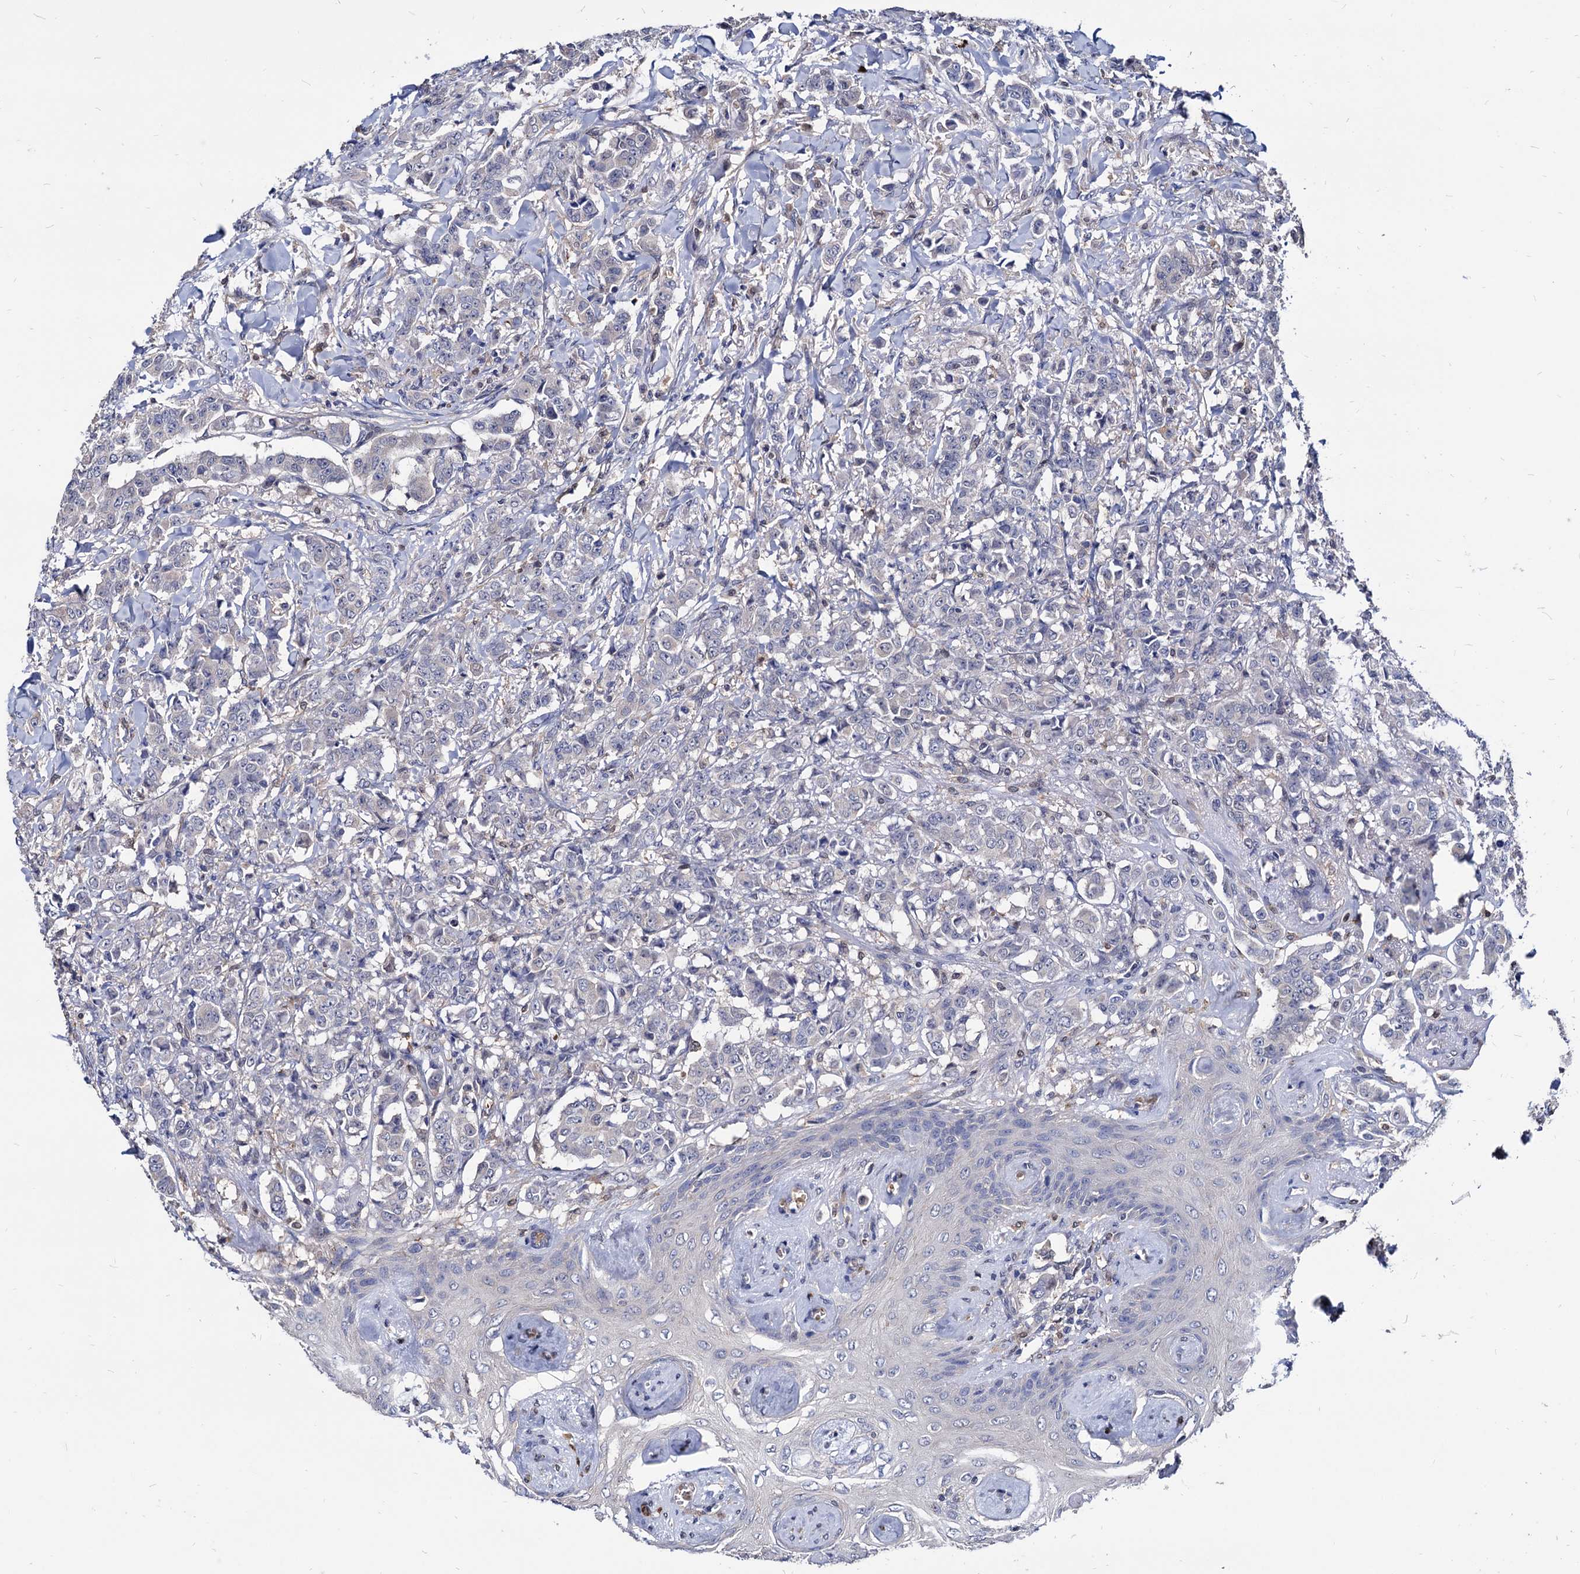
{"staining": {"intensity": "negative", "quantity": "none", "location": "none"}, "tissue": "breast cancer", "cell_type": "Tumor cells", "image_type": "cancer", "snomed": [{"axis": "morphology", "description": "Duct carcinoma"}, {"axis": "topography", "description": "Breast"}], "caption": "DAB (3,3'-diaminobenzidine) immunohistochemical staining of breast cancer (infiltrating ductal carcinoma) shows no significant positivity in tumor cells.", "gene": "CPPED1", "patient": {"sex": "female", "age": 40}}